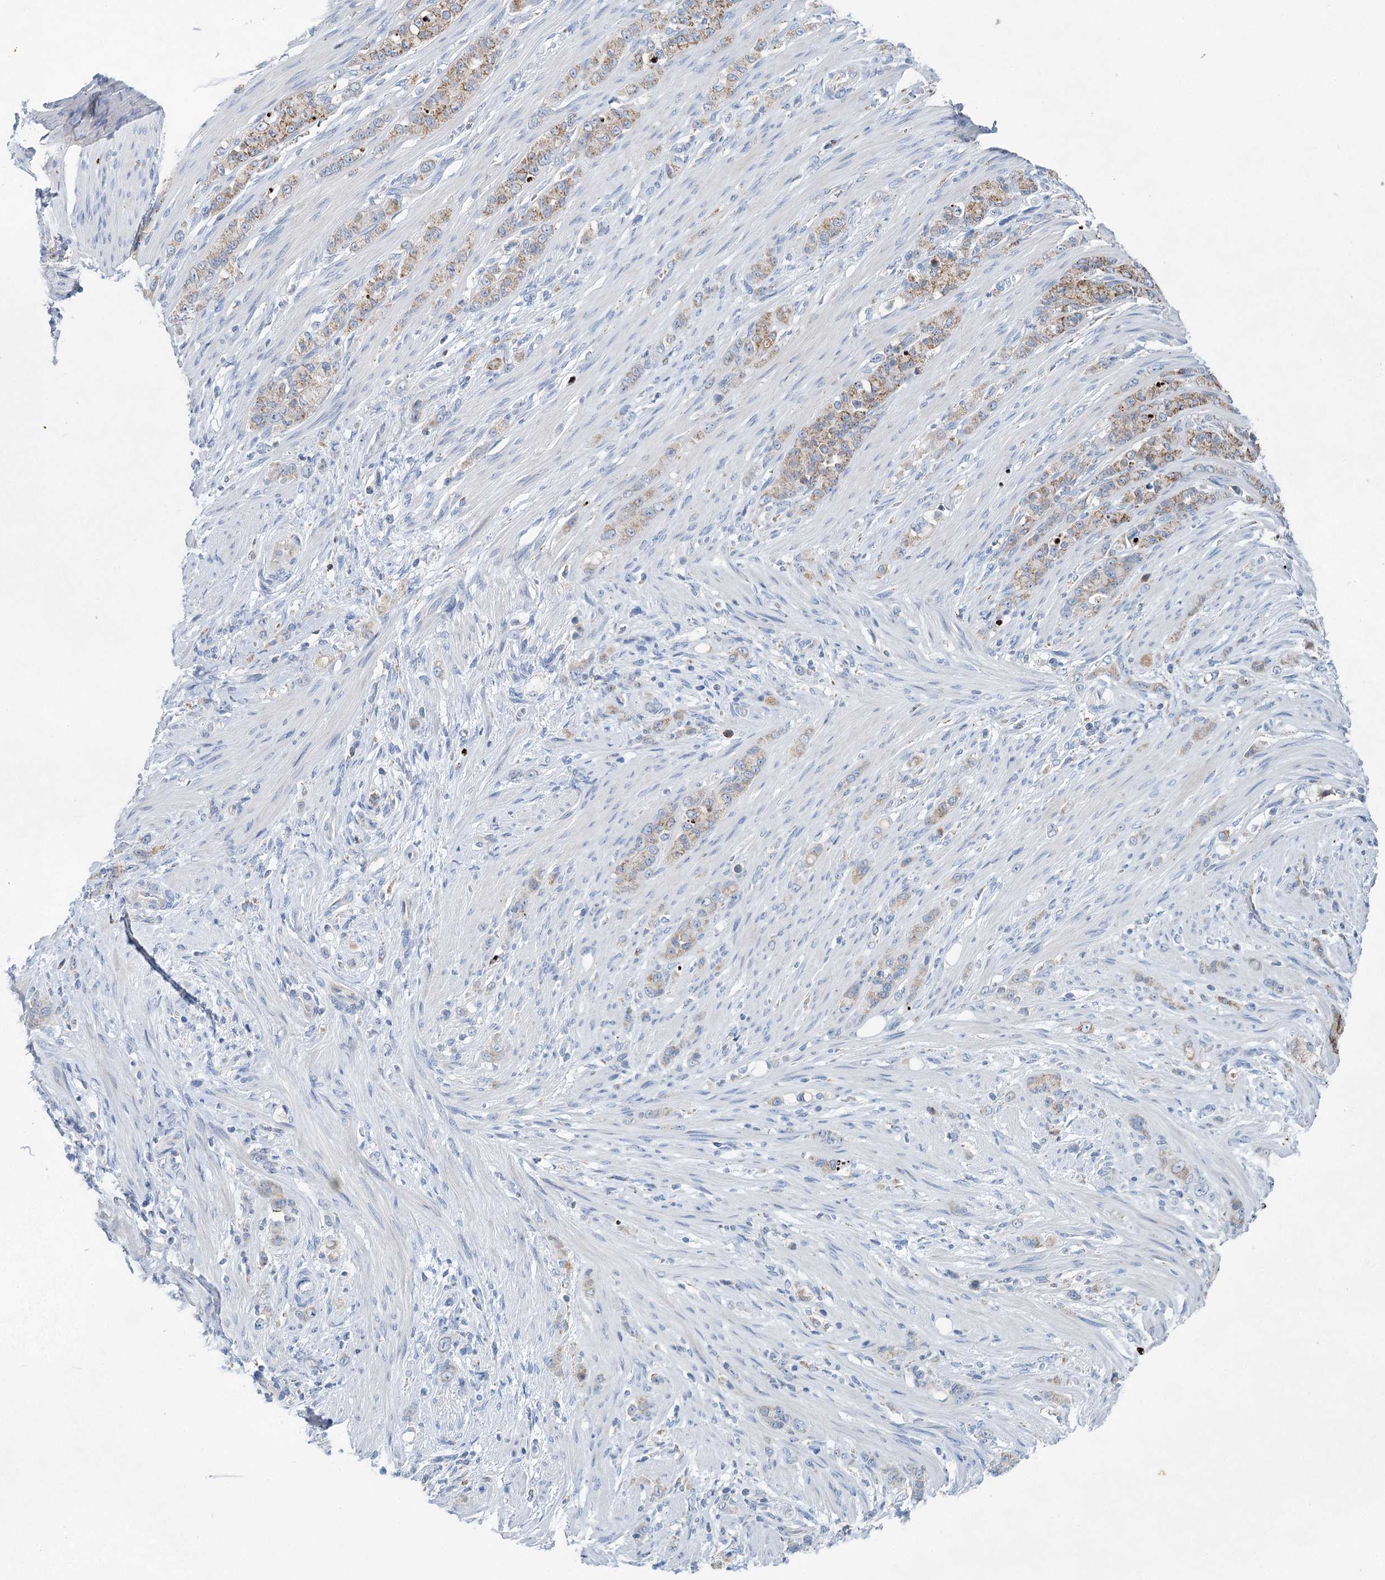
{"staining": {"intensity": "moderate", "quantity": ">75%", "location": "cytoplasmic/membranous"}, "tissue": "stomach cancer", "cell_type": "Tumor cells", "image_type": "cancer", "snomed": [{"axis": "morphology", "description": "Adenocarcinoma, NOS"}, {"axis": "topography", "description": "Stomach"}], "caption": "Immunohistochemistry (IHC) histopathology image of neoplastic tissue: human stomach cancer stained using immunohistochemistry (IHC) reveals medium levels of moderate protein expression localized specifically in the cytoplasmic/membranous of tumor cells, appearing as a cytoplasmic/membranous brown color.", "gene": "XPO6", "patient": {"sex": "female", "age": 79}}